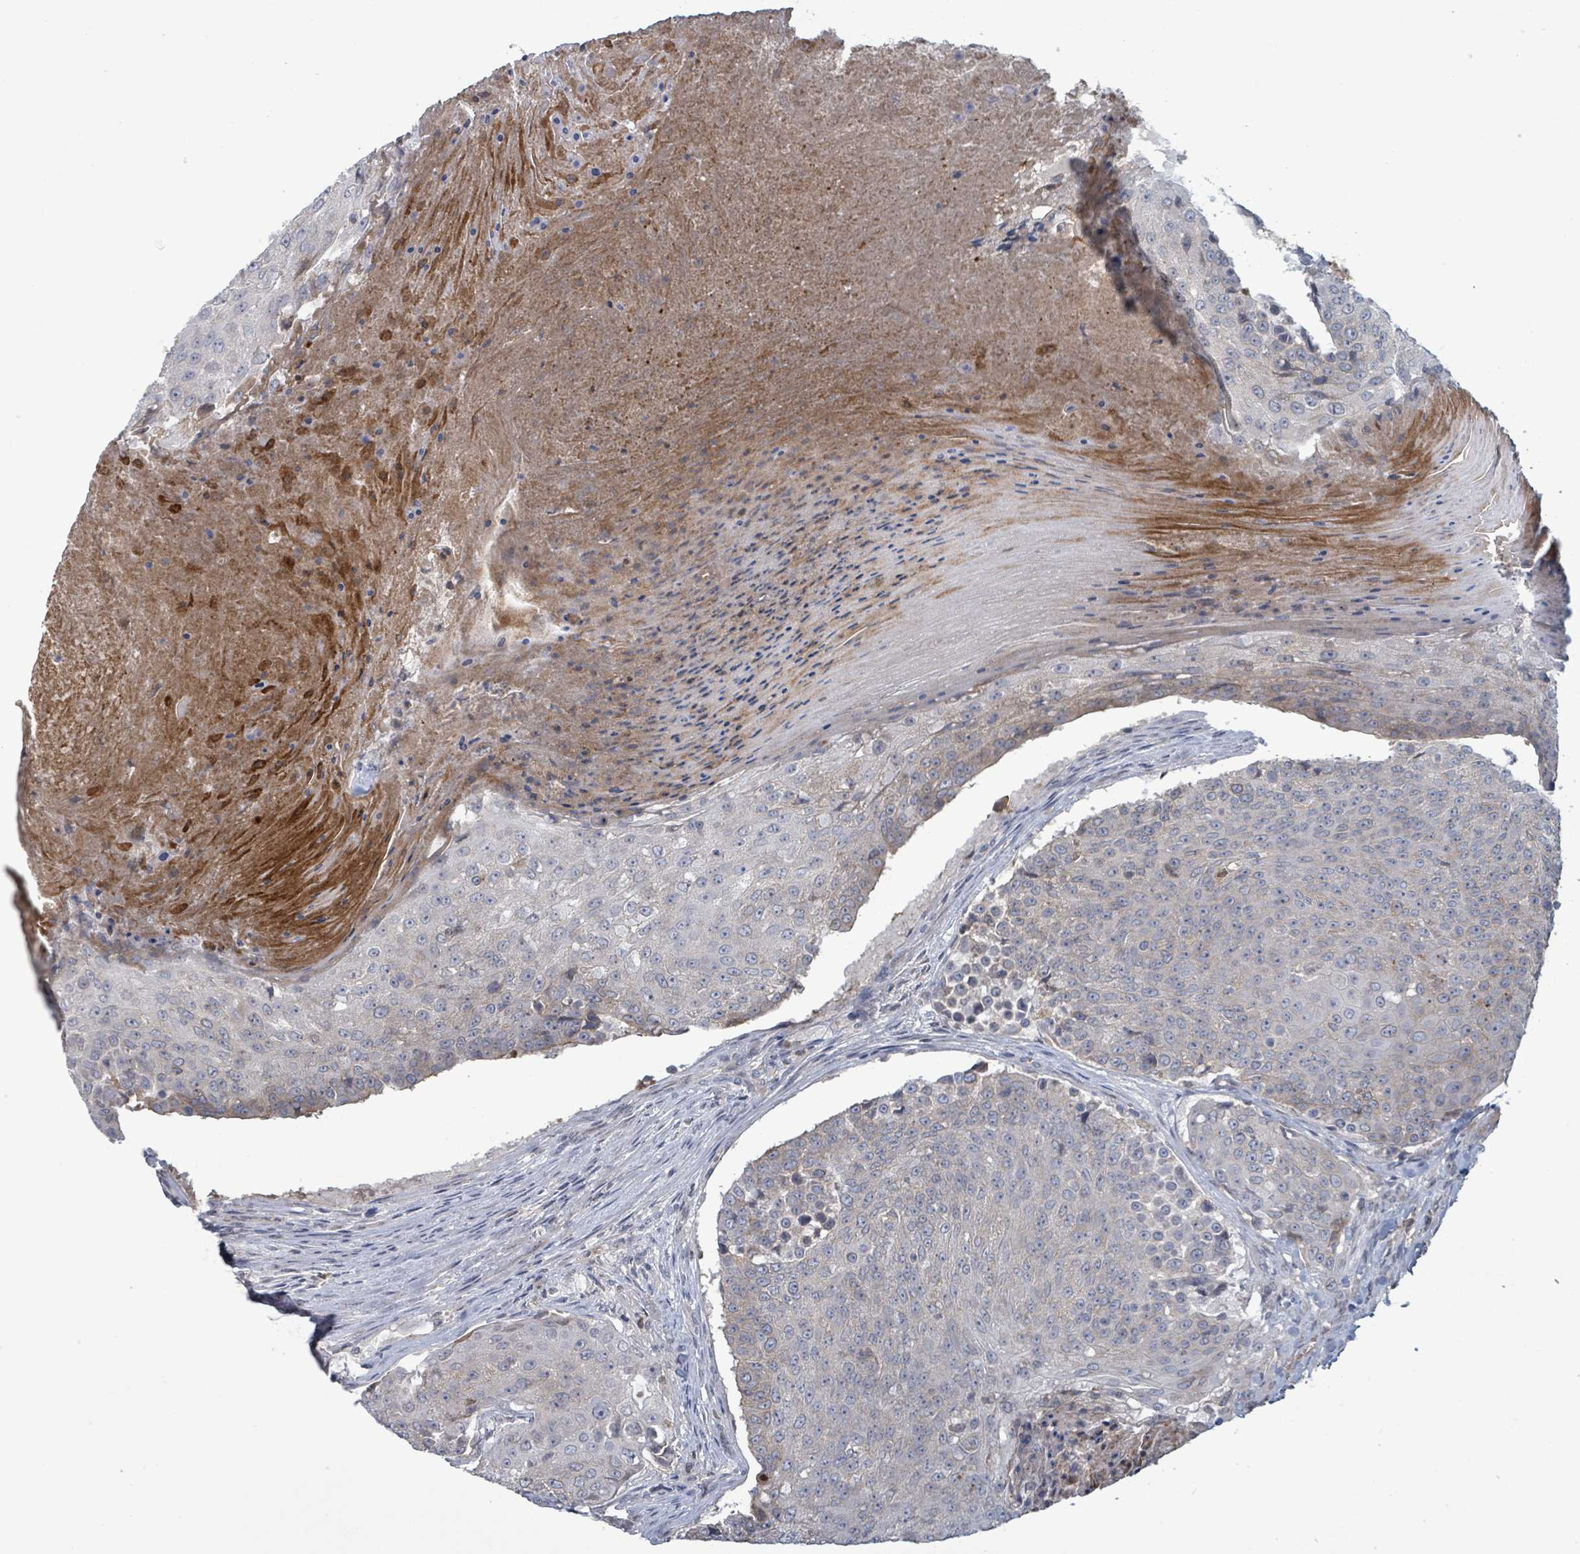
{"staining": {"intensity": "negative", "quantity": "none", "location": "none"}, "tissue": "urothelial cancer", "cell_type": "Tumor cells", "image_type": "cancer", "snomed": [{"axis": "morphology", "description": "Urothelial carcinoma, High grade"}, {"axis": "topography", "description": "Urinary bladder"}], "caption": "Protein analysis of urothelial cancer reveals no significant expression in tumor cells.", "gene": "GRM8", "patient": {"sex": "female", "age": 63}}